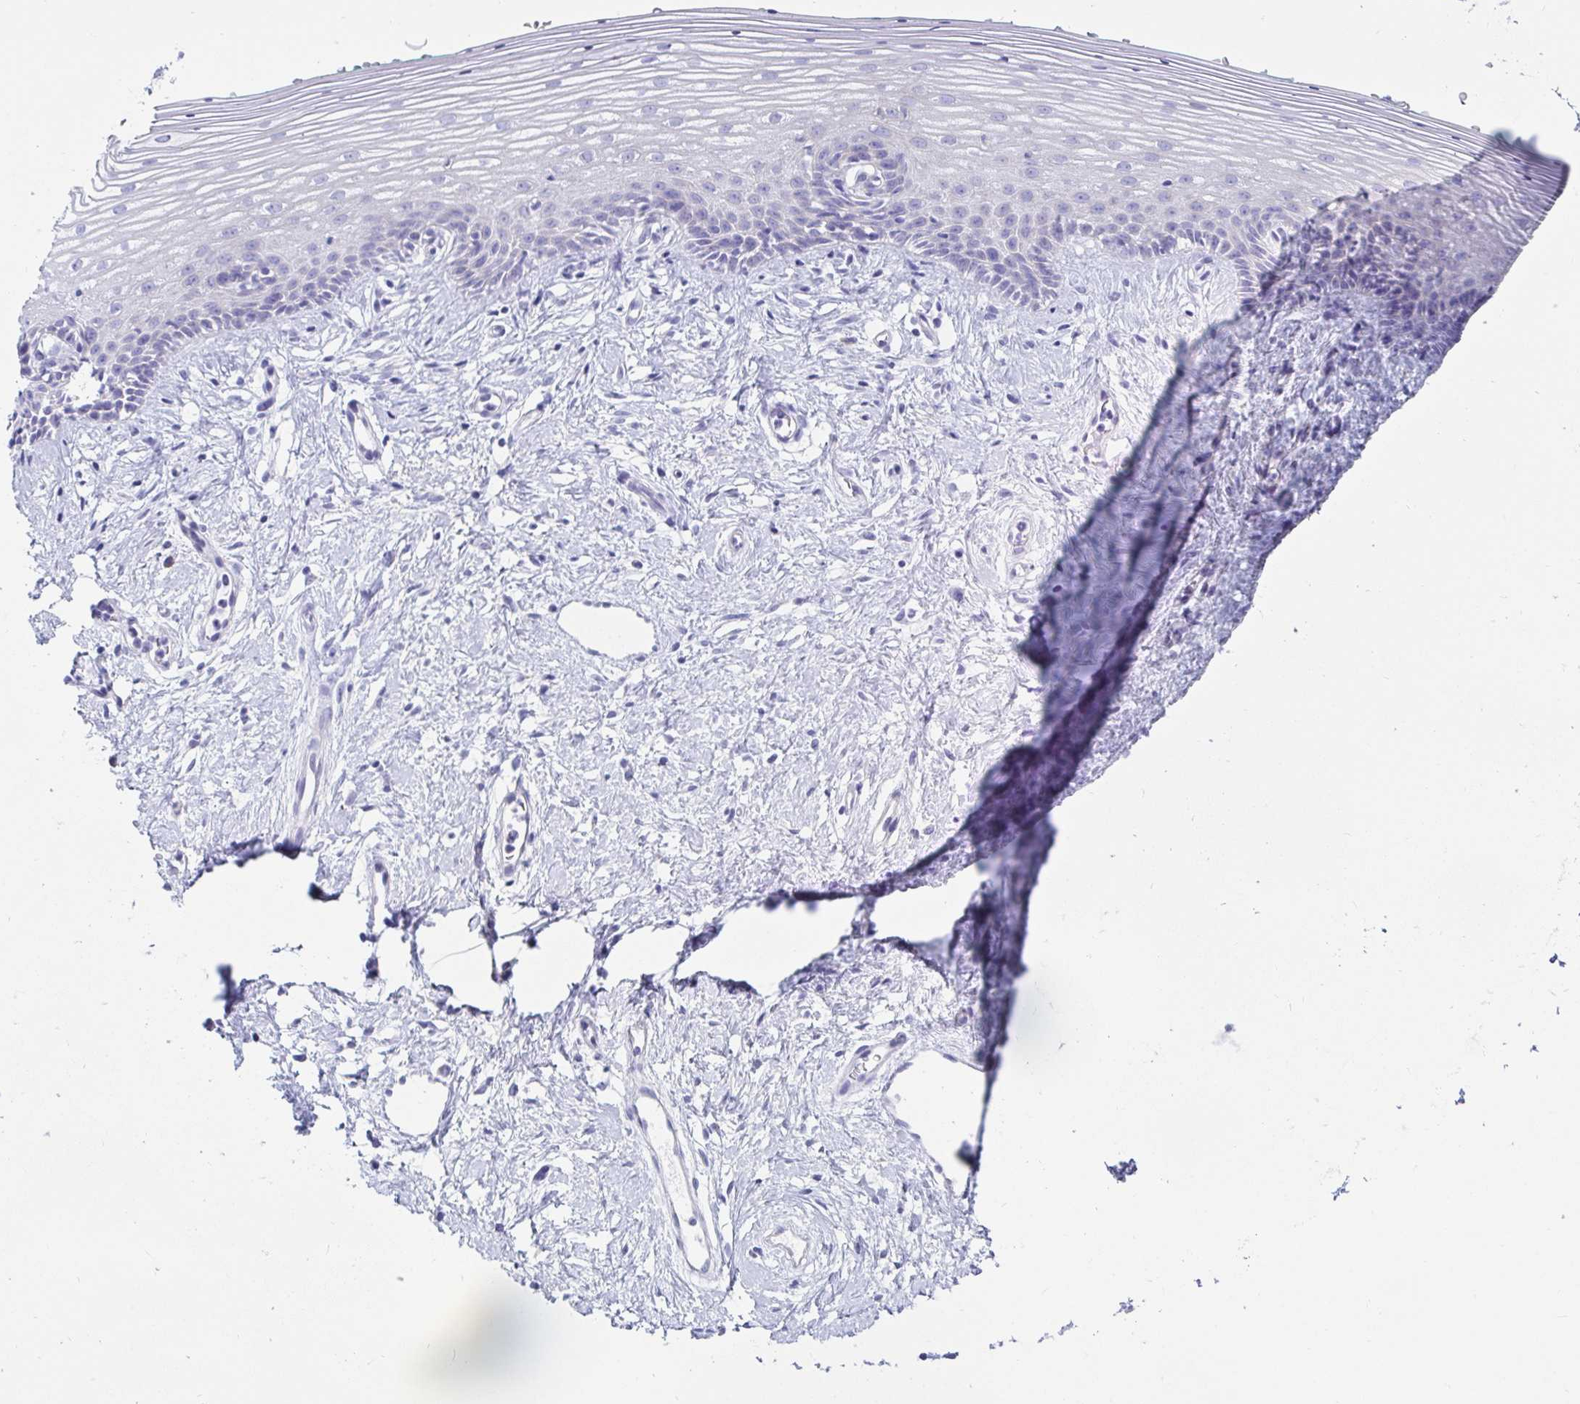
{"staining": {"intensity": "negative", "quantity": "none", "location": "none"}, "tissue": "vagina", "cell_type": "Squamous epithelial cells", "image_type": "normal", "snomed": [{"axis": "morphology", "description": "Normal tissue, NOS"}, {"axis": "topography", "description": "Vagina"}], "caption": "This is an immunohistochemistry (IHC) photomicrograph of normal human vagina. There is no expression in squamous epithelial cells.", "gene": "C4orf17", "patient": {"sex": "female", "age": 42}}